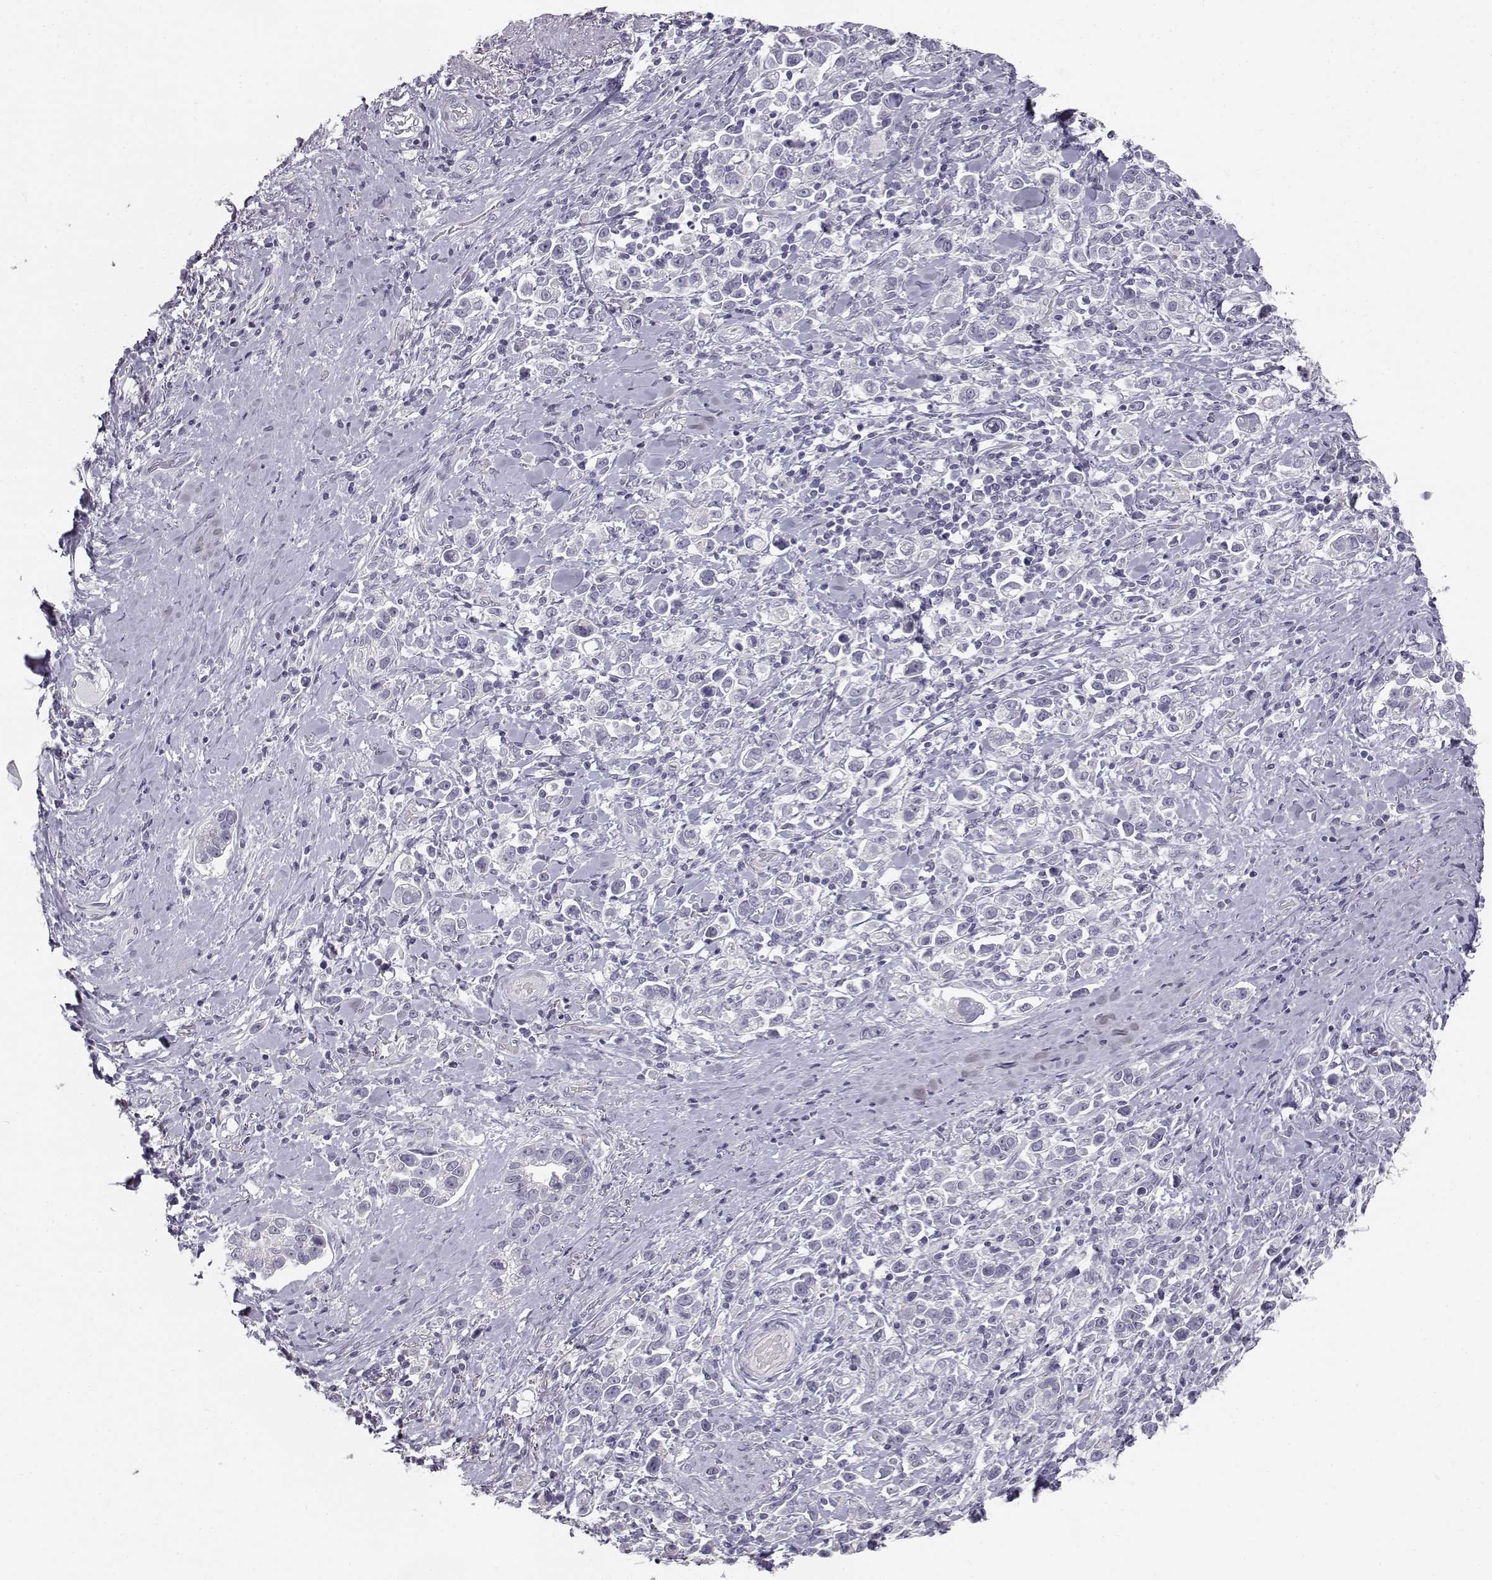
{"staining": {"intensity": "negative", "quantity": "none", "location": "none"}, "tissue": "stomach cancer", "cell_type": "Tumor cells", "image_type": "cancer", "snomed": [{"axis": "morphology", "description": "Adenocarcinoma, NOS"}, {"axis": "topography", "description": "Stomach"}], "caption": "Immunohistochemical staining of human stomach cancer (adenocarcinoma) demonstrates no significant positivity in tumor cells.", "gene": "MYCBPAP", "patient": {"sex": "male", "age": 93}}